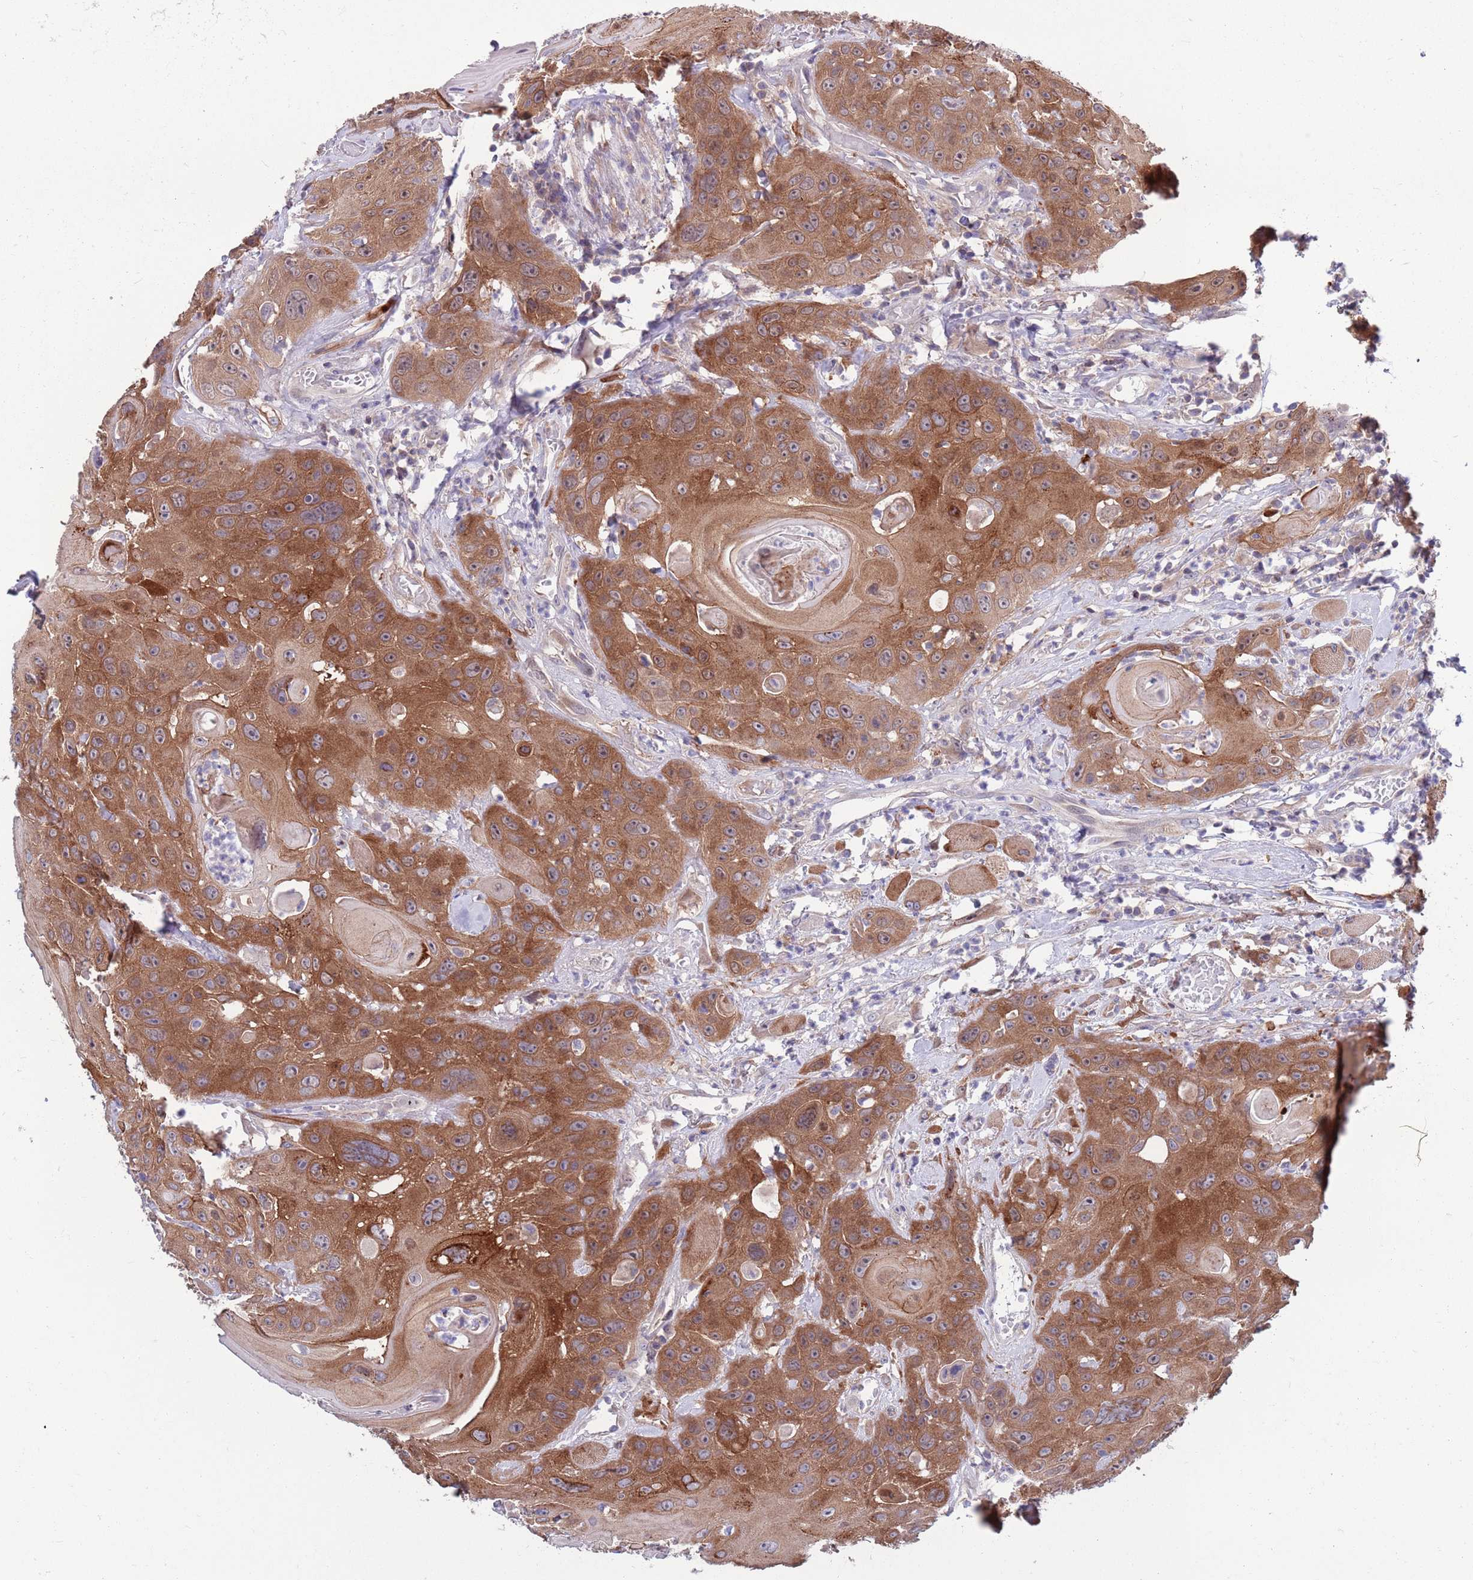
{"staining": {"intensity": "strong", "quantity": ">75%", "location": "cytoplasmic/membranous"}, "tissue": "head and neck cancer", "cell_type": "Tumor cells", "image_type": "cancer", "snomed": [{"axis": "morphology", "description": "Squamous cell carcinoma, NOS"}, {"axis": "topography", "description": "Head-Neck"}], "caption": "This is a micrograph of immunohistochemistry staining of squamous cell carcinoma (head and neck), which shows strong staining in the cytoplasmic/membranous of tumor cells.", "gene": "KLHL29", "patient": {"sex": "female", "age": 59}}